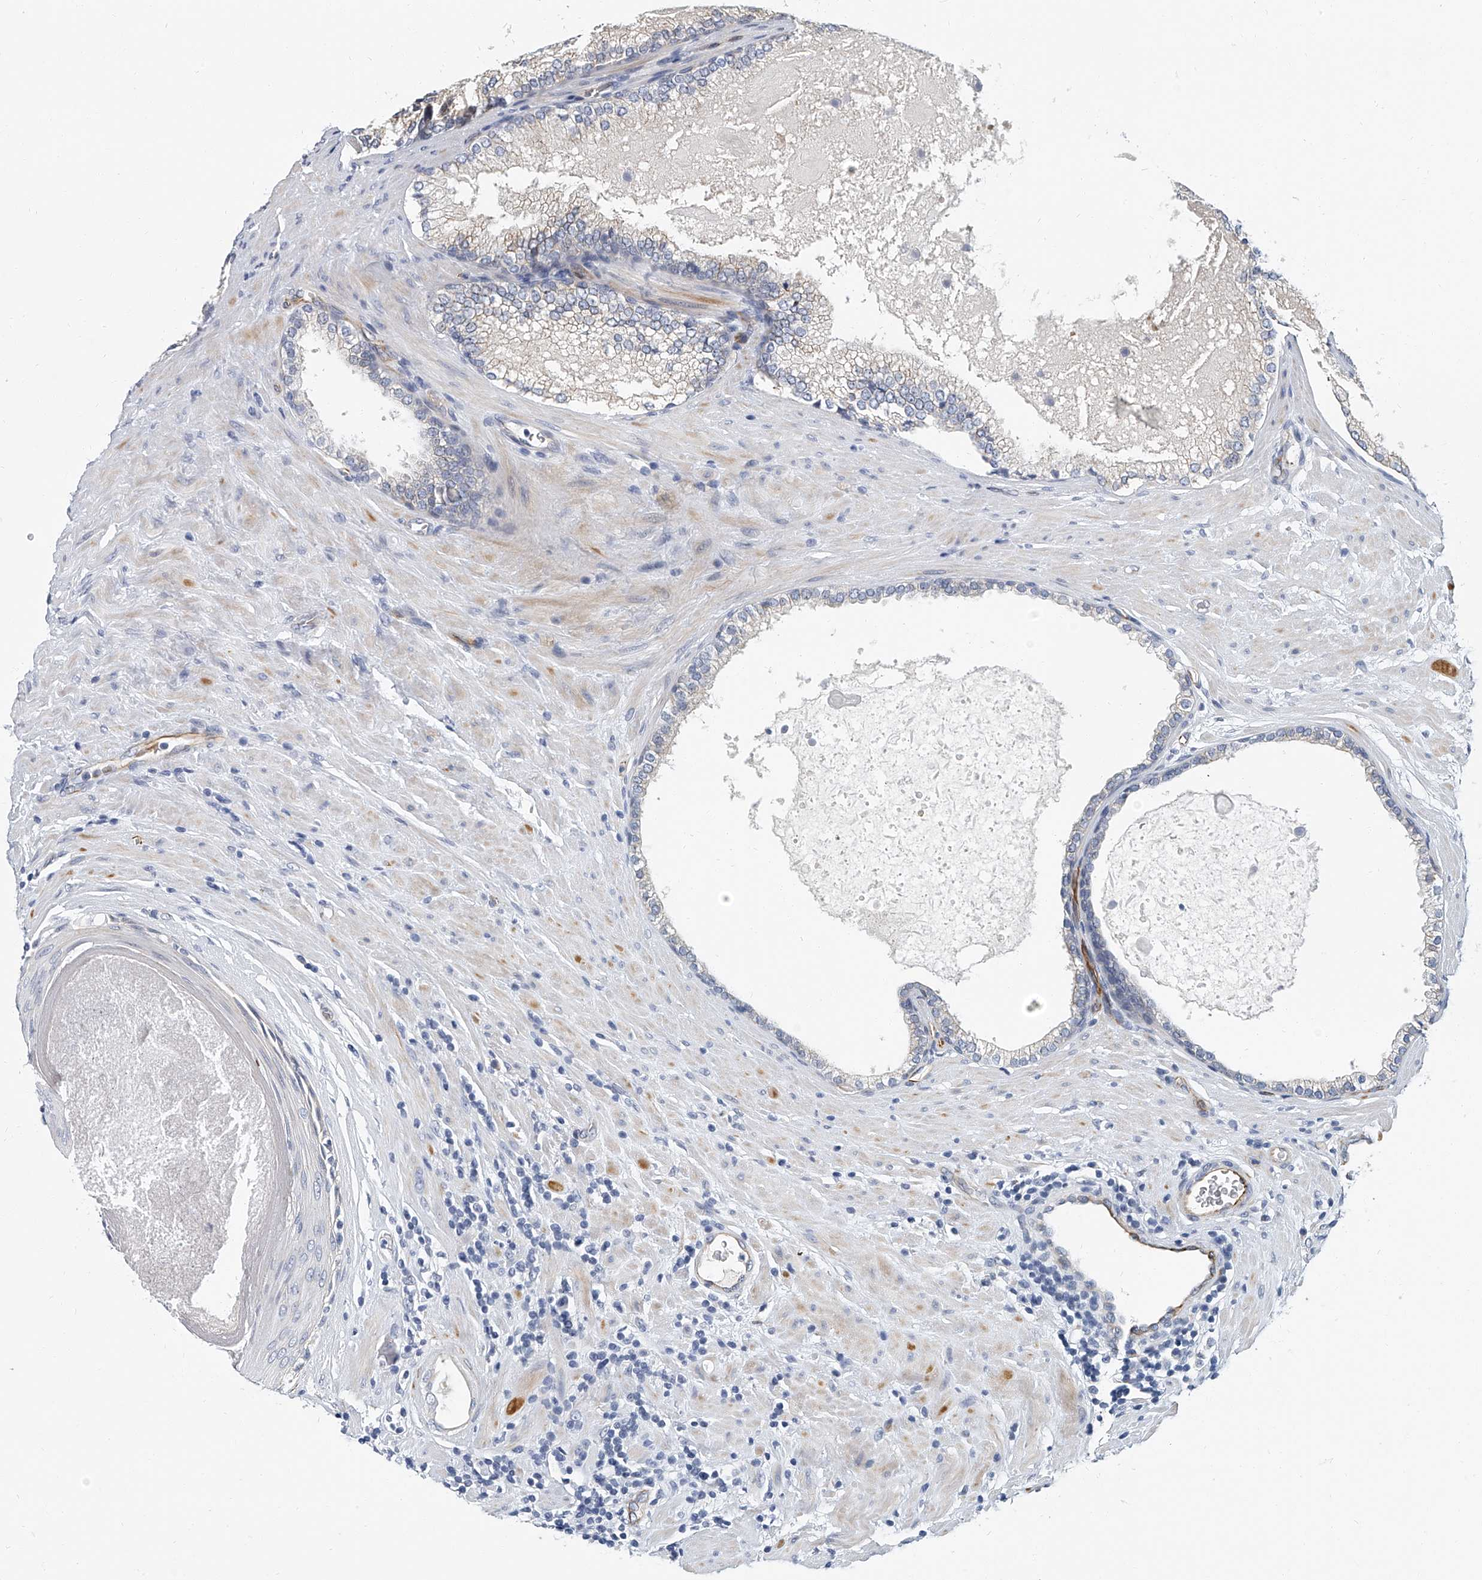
{"staining": {"intensity": "negative", "quantity": "none", "location": "none"}, "tissue": "prostate cancer", "cell_type": "Tumor cells", "image_type": "cancer", "snomed": [{"axis": "morphology", "description": "Adenocarcinoma, High grade"}, {"axis": "topography", "description": "Prostate"}], "caption": "Immunohistochemical staining of human prostate cancer demonstrates no significant positivity in tumor cells. Nuclei are stained in blue.", "gene": "KIRREL1", "patient": {"sex": "male", "age": 73}}